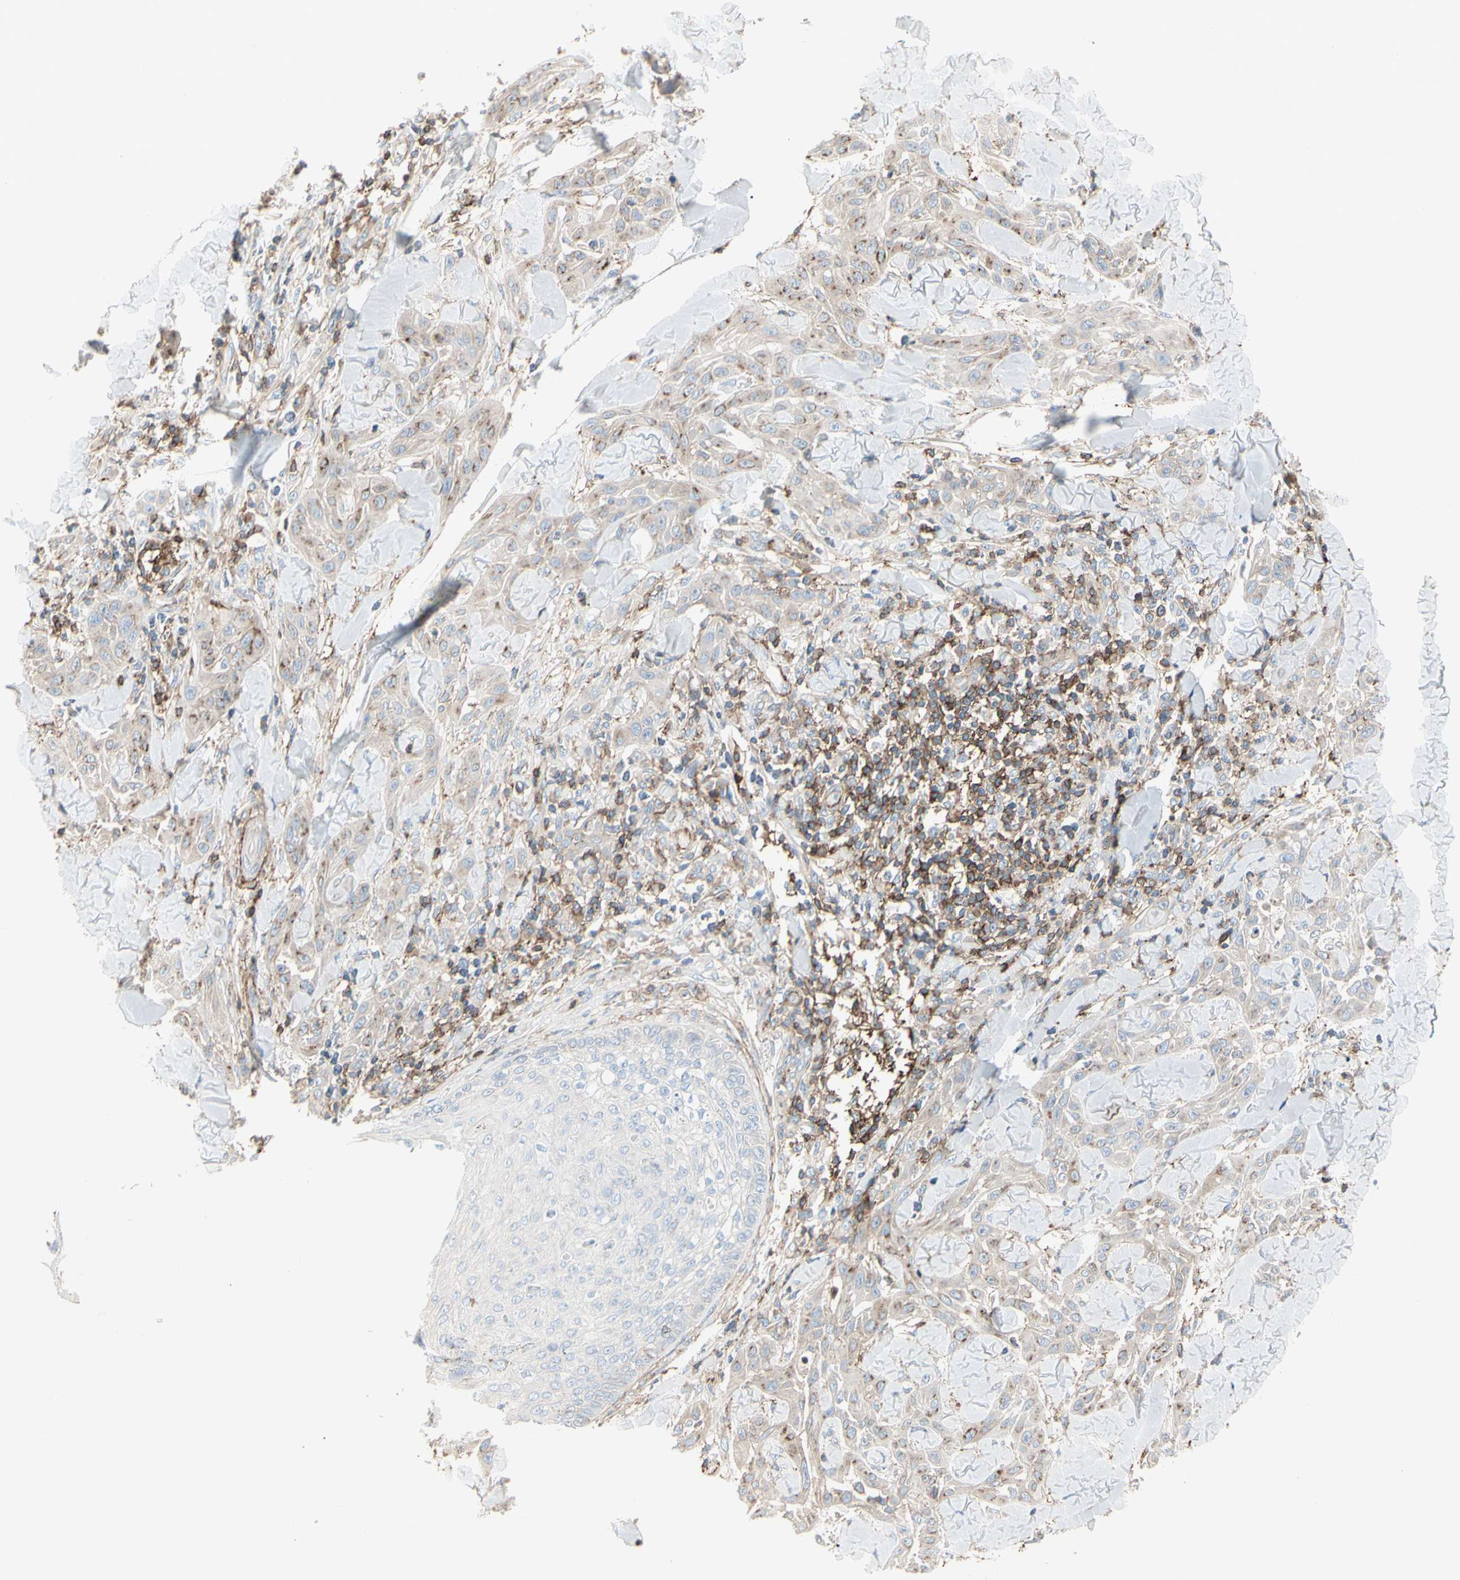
{"staining": {"intensity": "weak", "quantity": "25%-75%", "location": "cytoplasmic/membranous"}, "tissue": "skin cancer", "cell_type": "Tumor cells", "image_type": "cancer", "snomed": [{"axis": "morphology", "description": "Squamous cell carcinoma, NOS"}, {"axis": "topography", "description": "Skin"}], "caption": "Brown immunohistochemical staining in human skin cancer reveals weak cytoplasmic/membranous positivity in about 25%-75% of tumor cells.", "gene": "CLEC2B", "patient": {"sex": "male", "age": 24}}